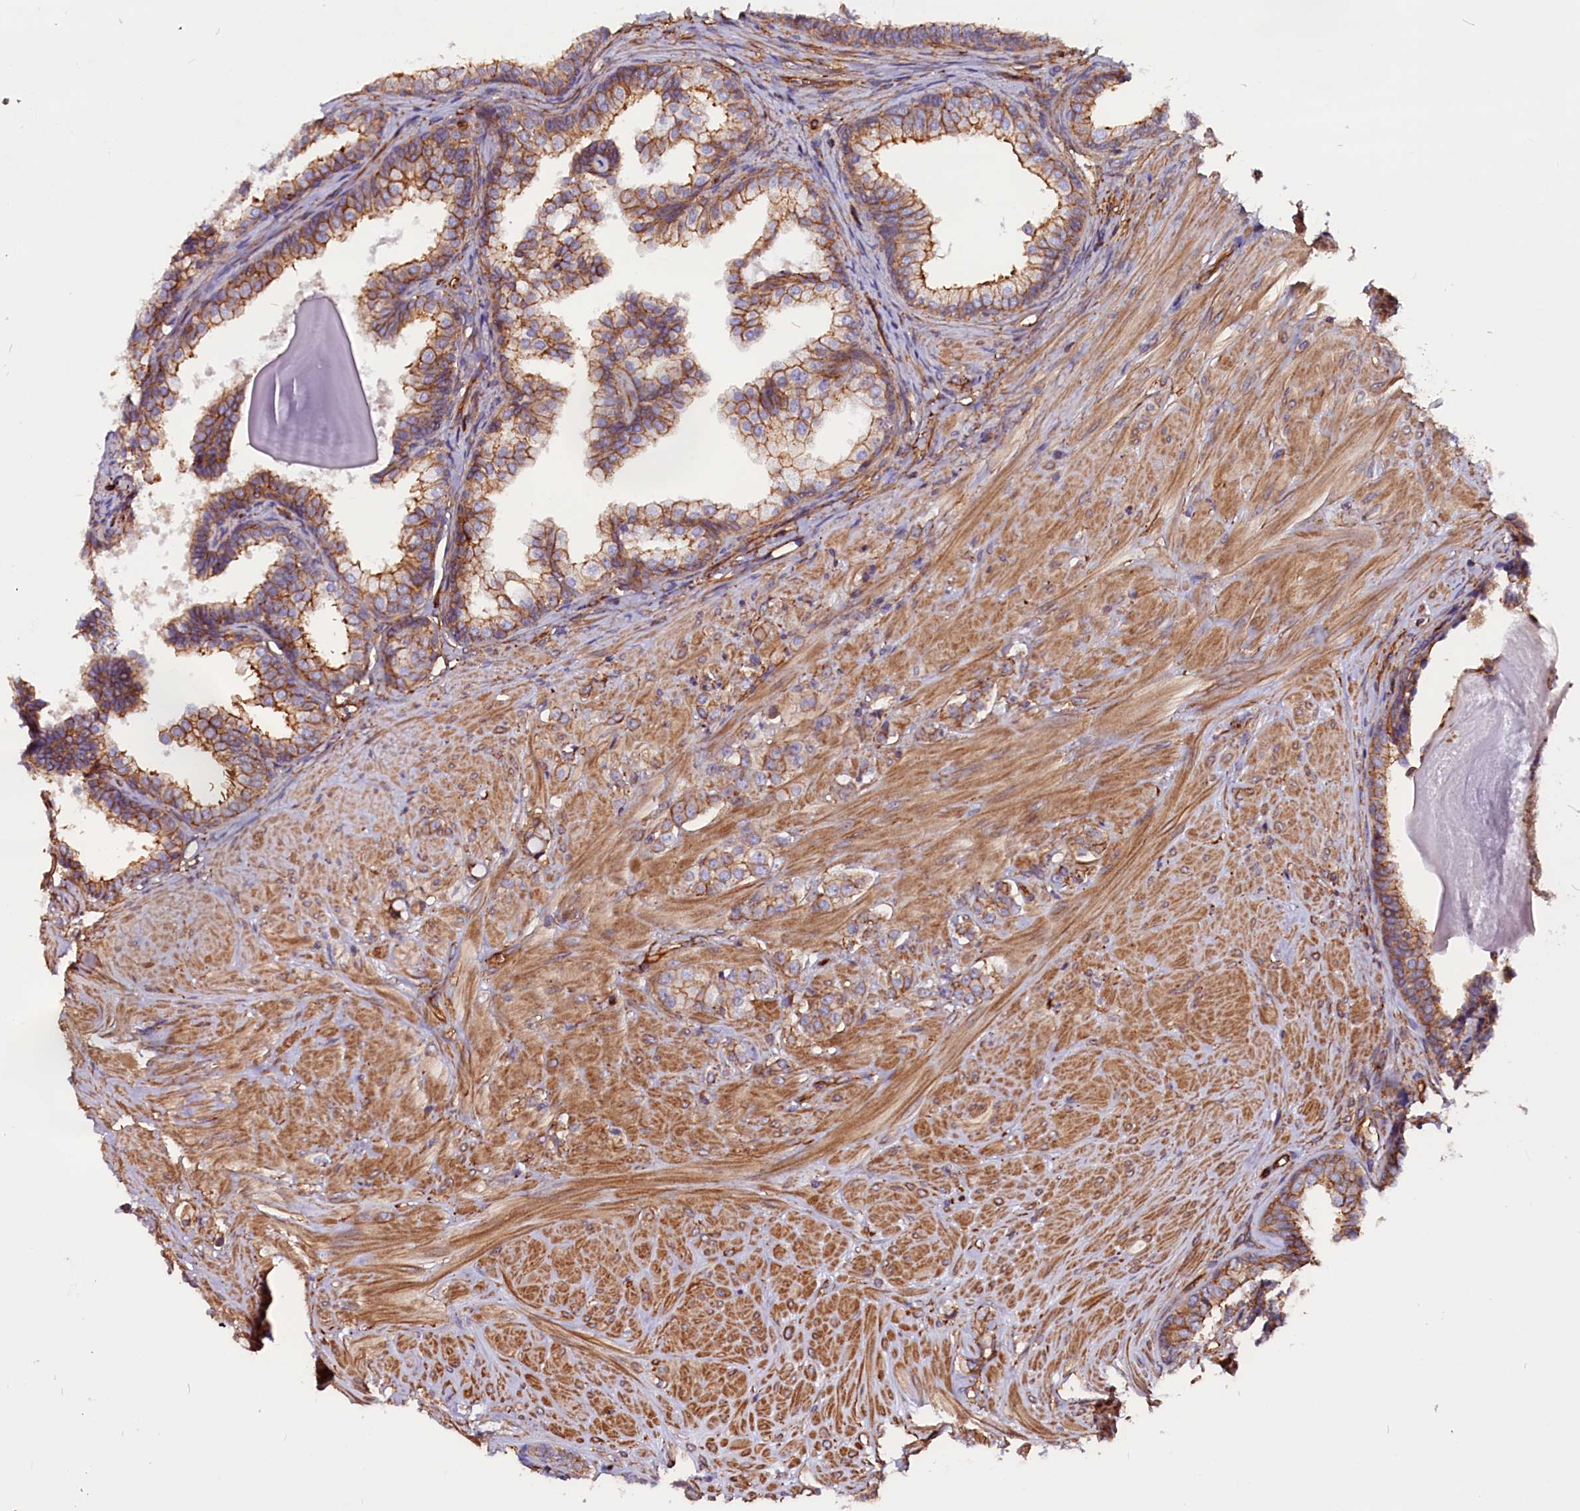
{"staining": {"intensity": "moderate", "quantity": ">75%", "location": "cytoplasmic/membranous"}, "tissue": "prostate cancer", "cell_type": "Tumor cells", "image_type": "cancer", "snomed": [{"axis": "morphology", "description": "Adenocarcinoma, High grade"}, {"axis": "topography", "description": "Prostate"}], "caption": "DAB immunohistochemical staining of human prostate cancer displays moderate cytoplasmic/membranous protein positivity in approximately >75% of tumor cells.", "gene": "ZNF749", "patient": {"sex": "male", "age": 62}}